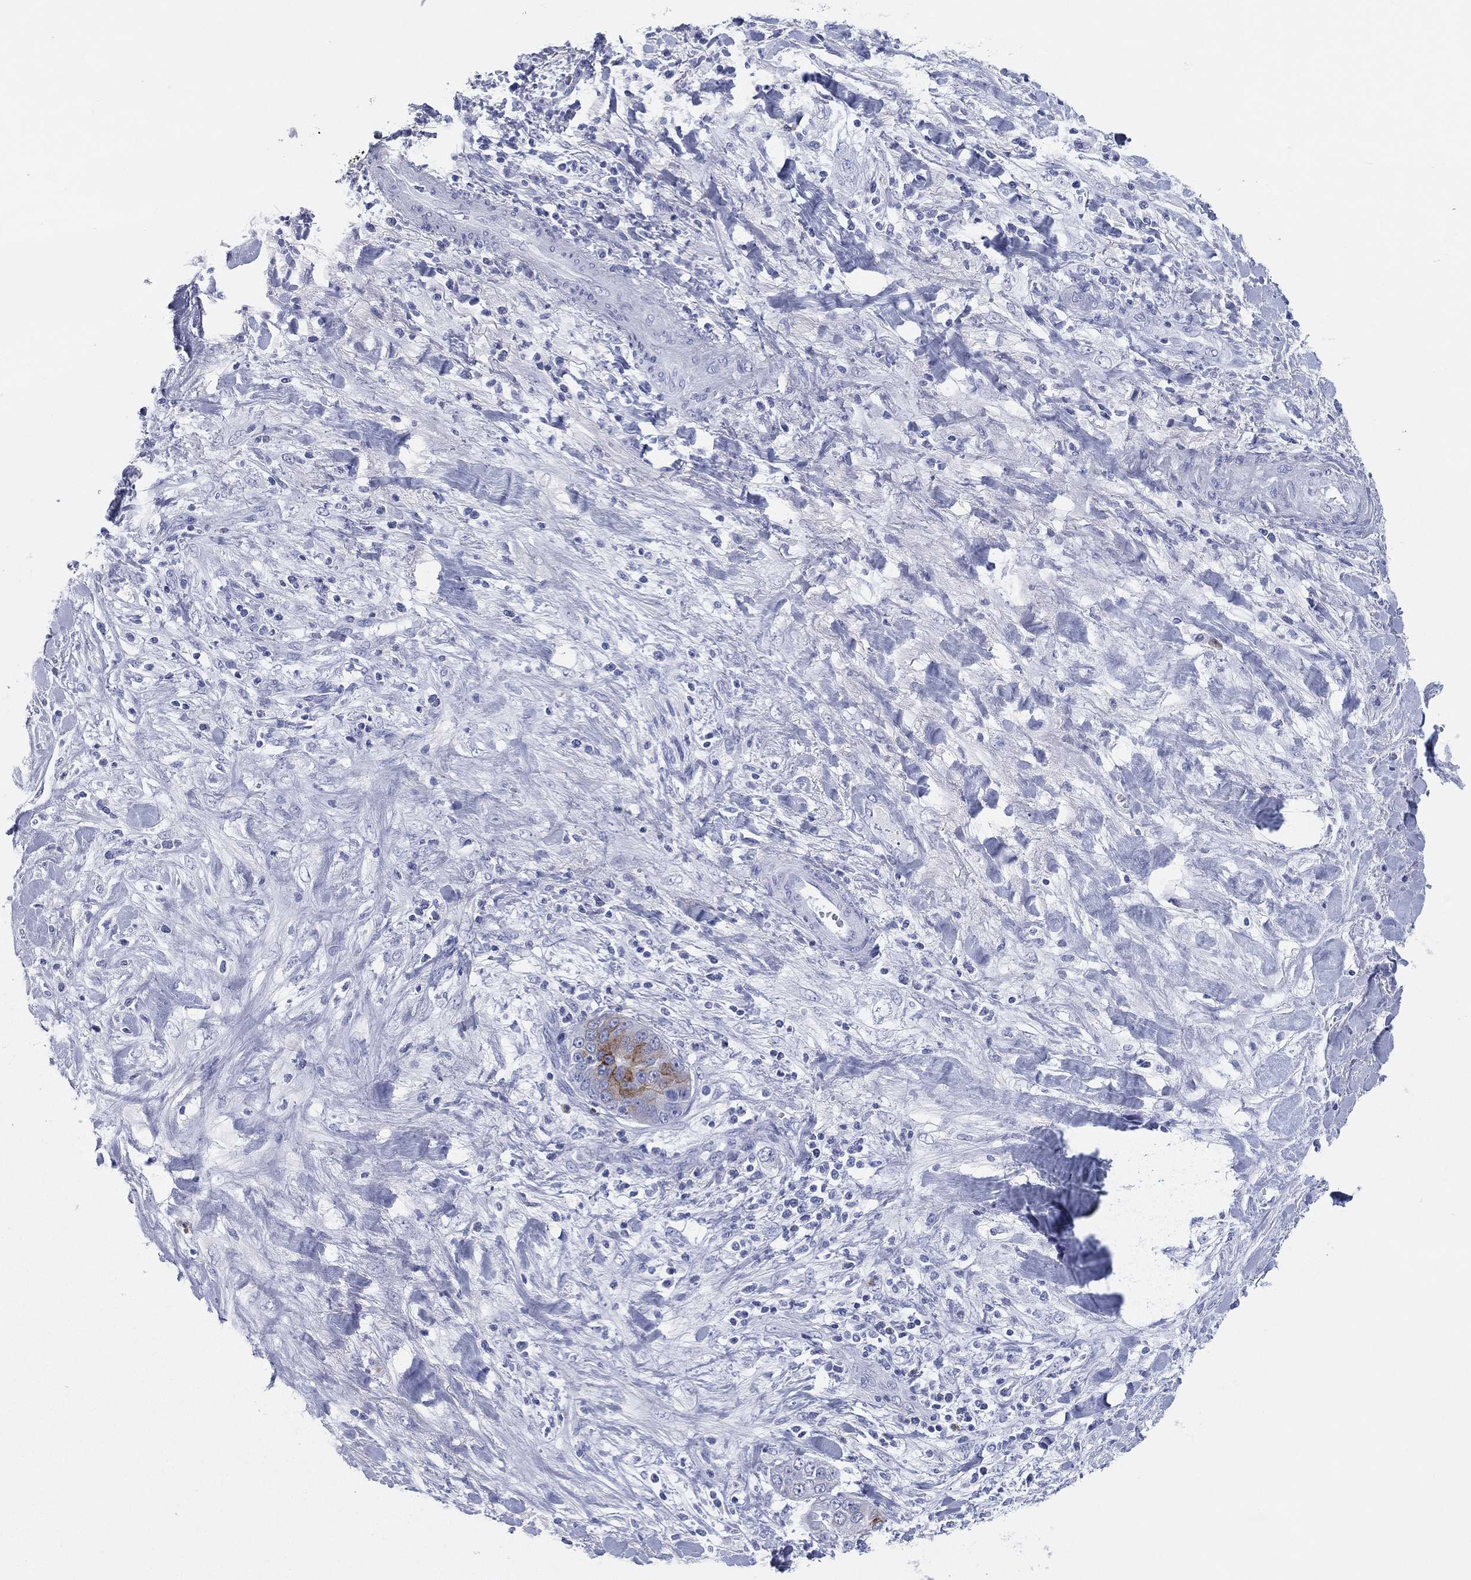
{"staining": {"intensity": "moderate", "quantity": "<25%", "location": "cytoplasmic/membranous"}, "tissue": "liver cancer", "cell_type": "Tumor cells", "image_type": "cancer", "snomed": [{"axis": "morphology", "description": "Cholangiocarcinoma"}, {"axis": "topography", "description": "Liver"}], "caption": "This is a micrograph of IHC staining of liver cancer, which shows moderate positivity in the cytoplasmic/membranous of tumor cells.", "gene": "CD79A", "patient": {"sex": "female", "age": 52}}